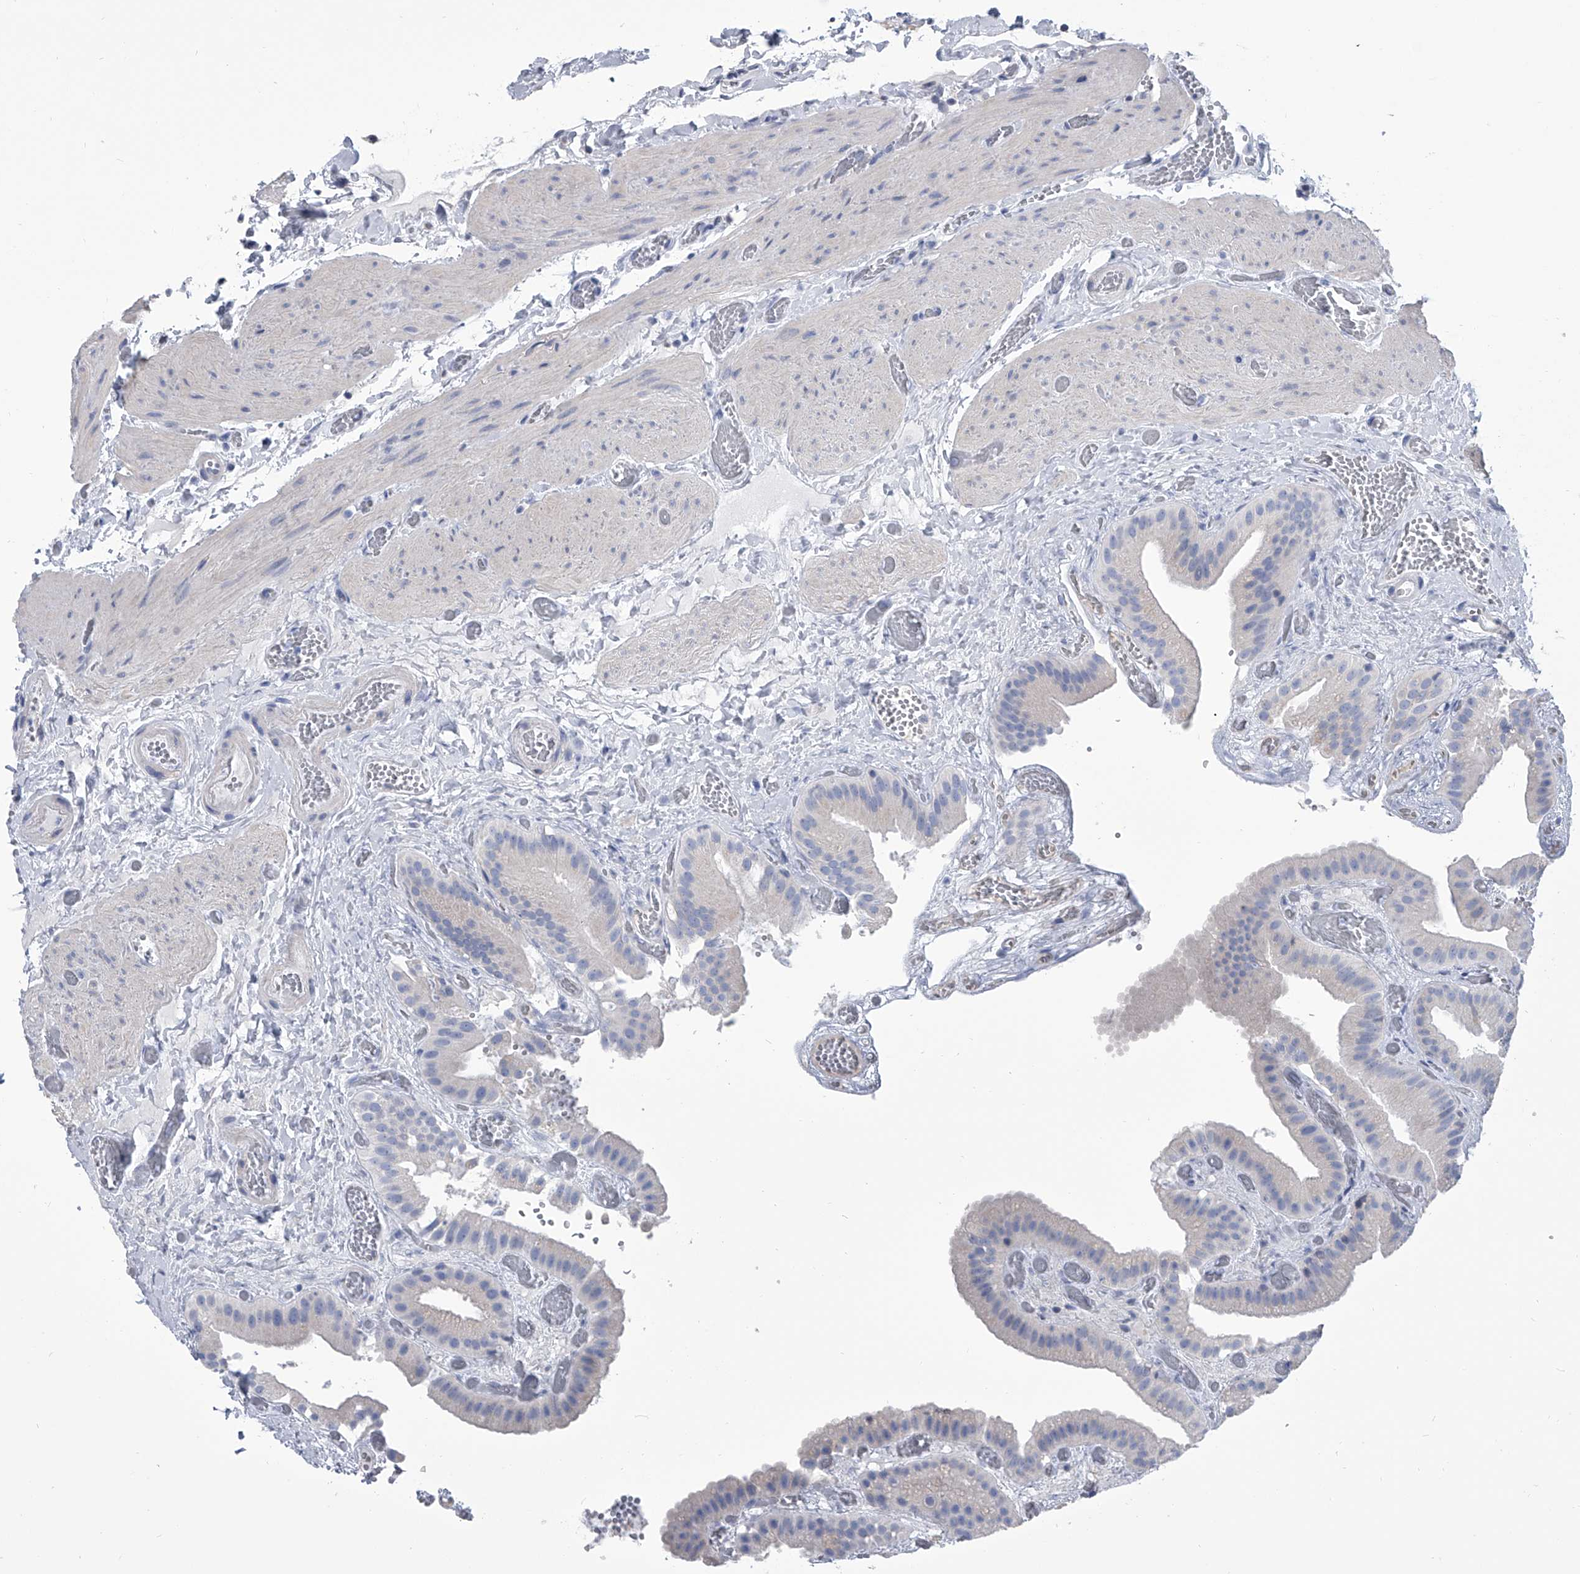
{"staining": {"intensity": "negative", "quantity": "none", "location": "none"}, "tissue": "gallbladder", "cell_type": "Glandular cells", "image_type": "normal", "snomed": [{"axis": "morphology", "description": "Normal tissue, NOS"}, {"axis": "topography", "description": "Gallbladder"}], "caption": "Gallbladder stained for a protein using immunohistochemistry (IHC) demonstrates no positivity glandular cells.", "gene": "SERPINB9", "patient": {"sex": "female", "age": 64}}